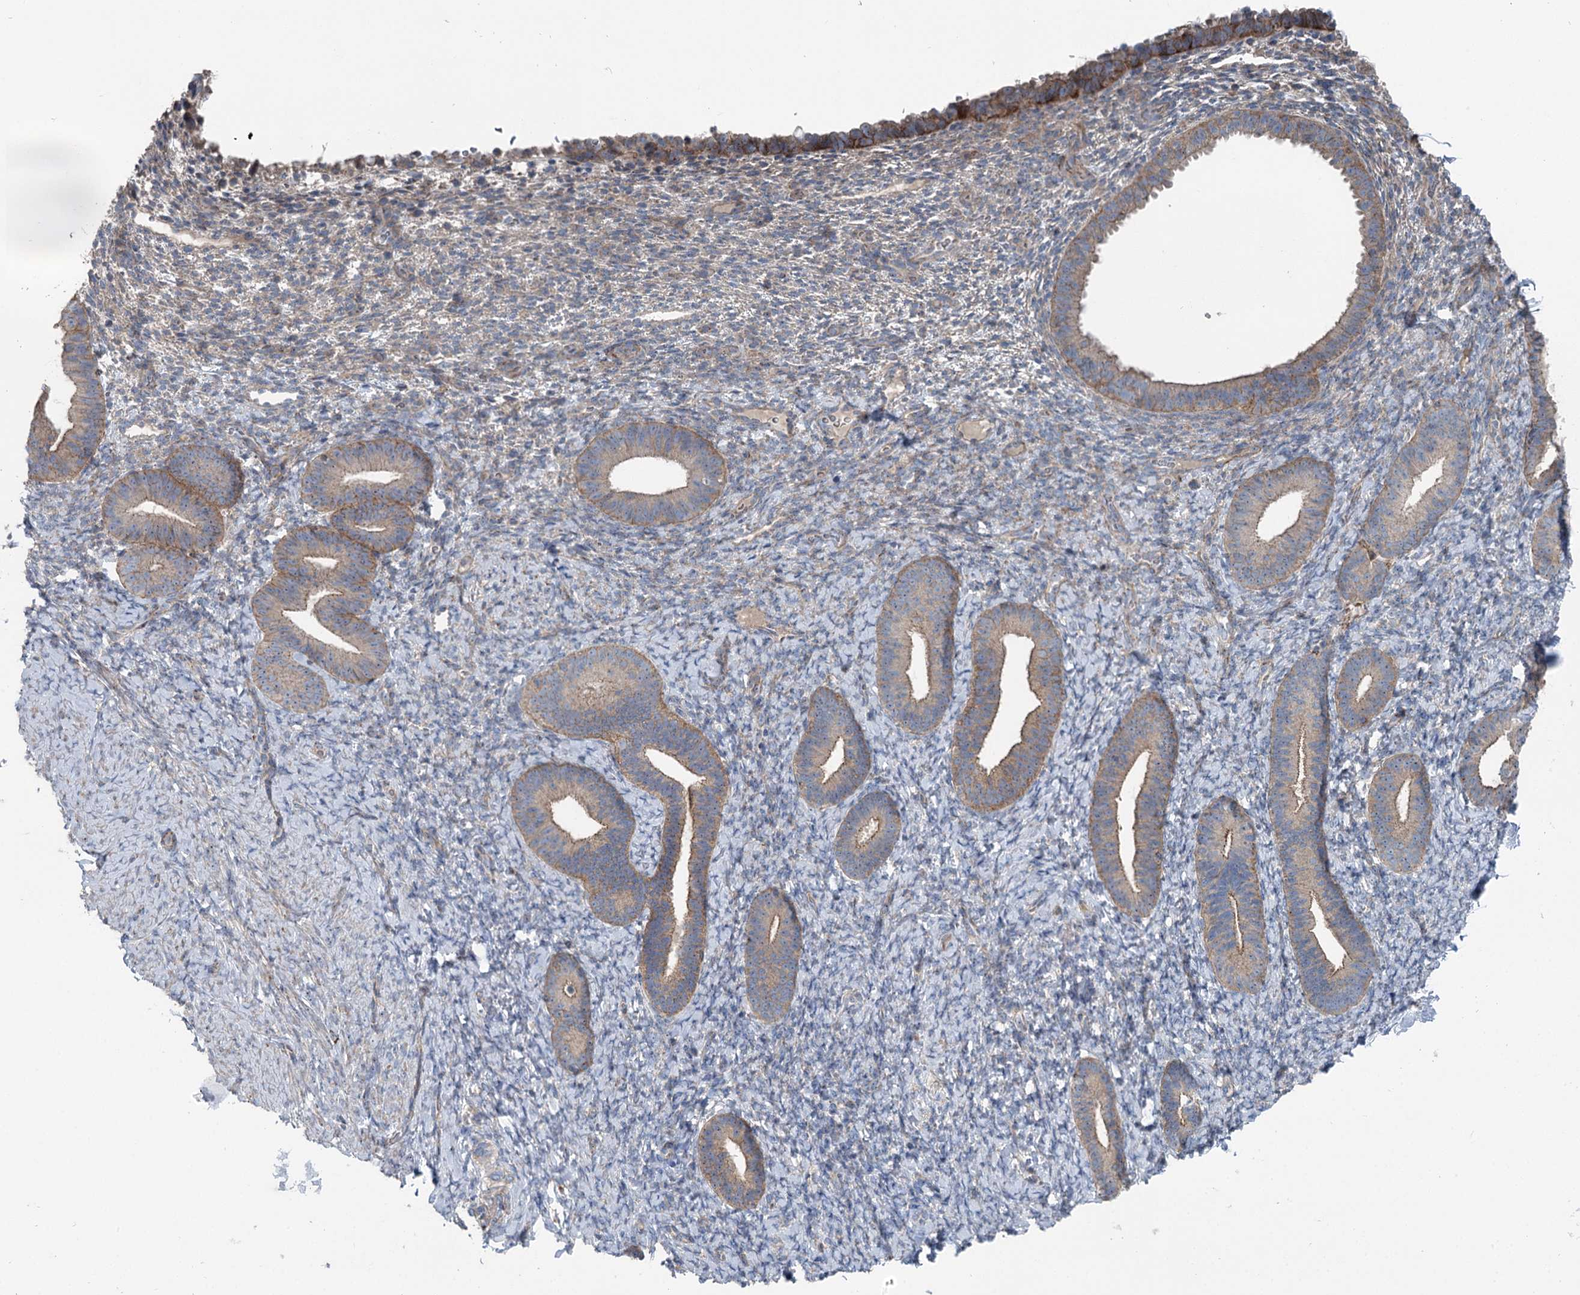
{"staining": {"intensity": "negative", "quantity": "none", "location": "none"}, "tissue": "endometrium", "cell_type": "Cells in endometrial stroma", "image_type": "normal", "snomed": [{"axis": "morphology", "description": "Normal tissue, NOS"}, {"axis": "topography", "description": "Endometrium"}], "caption": "The micrograph reveals no significant staining in cells in endometrial stroma of endometrium.", "gene": "MARK2", "patient": {"sex": "female", "age": 65}}